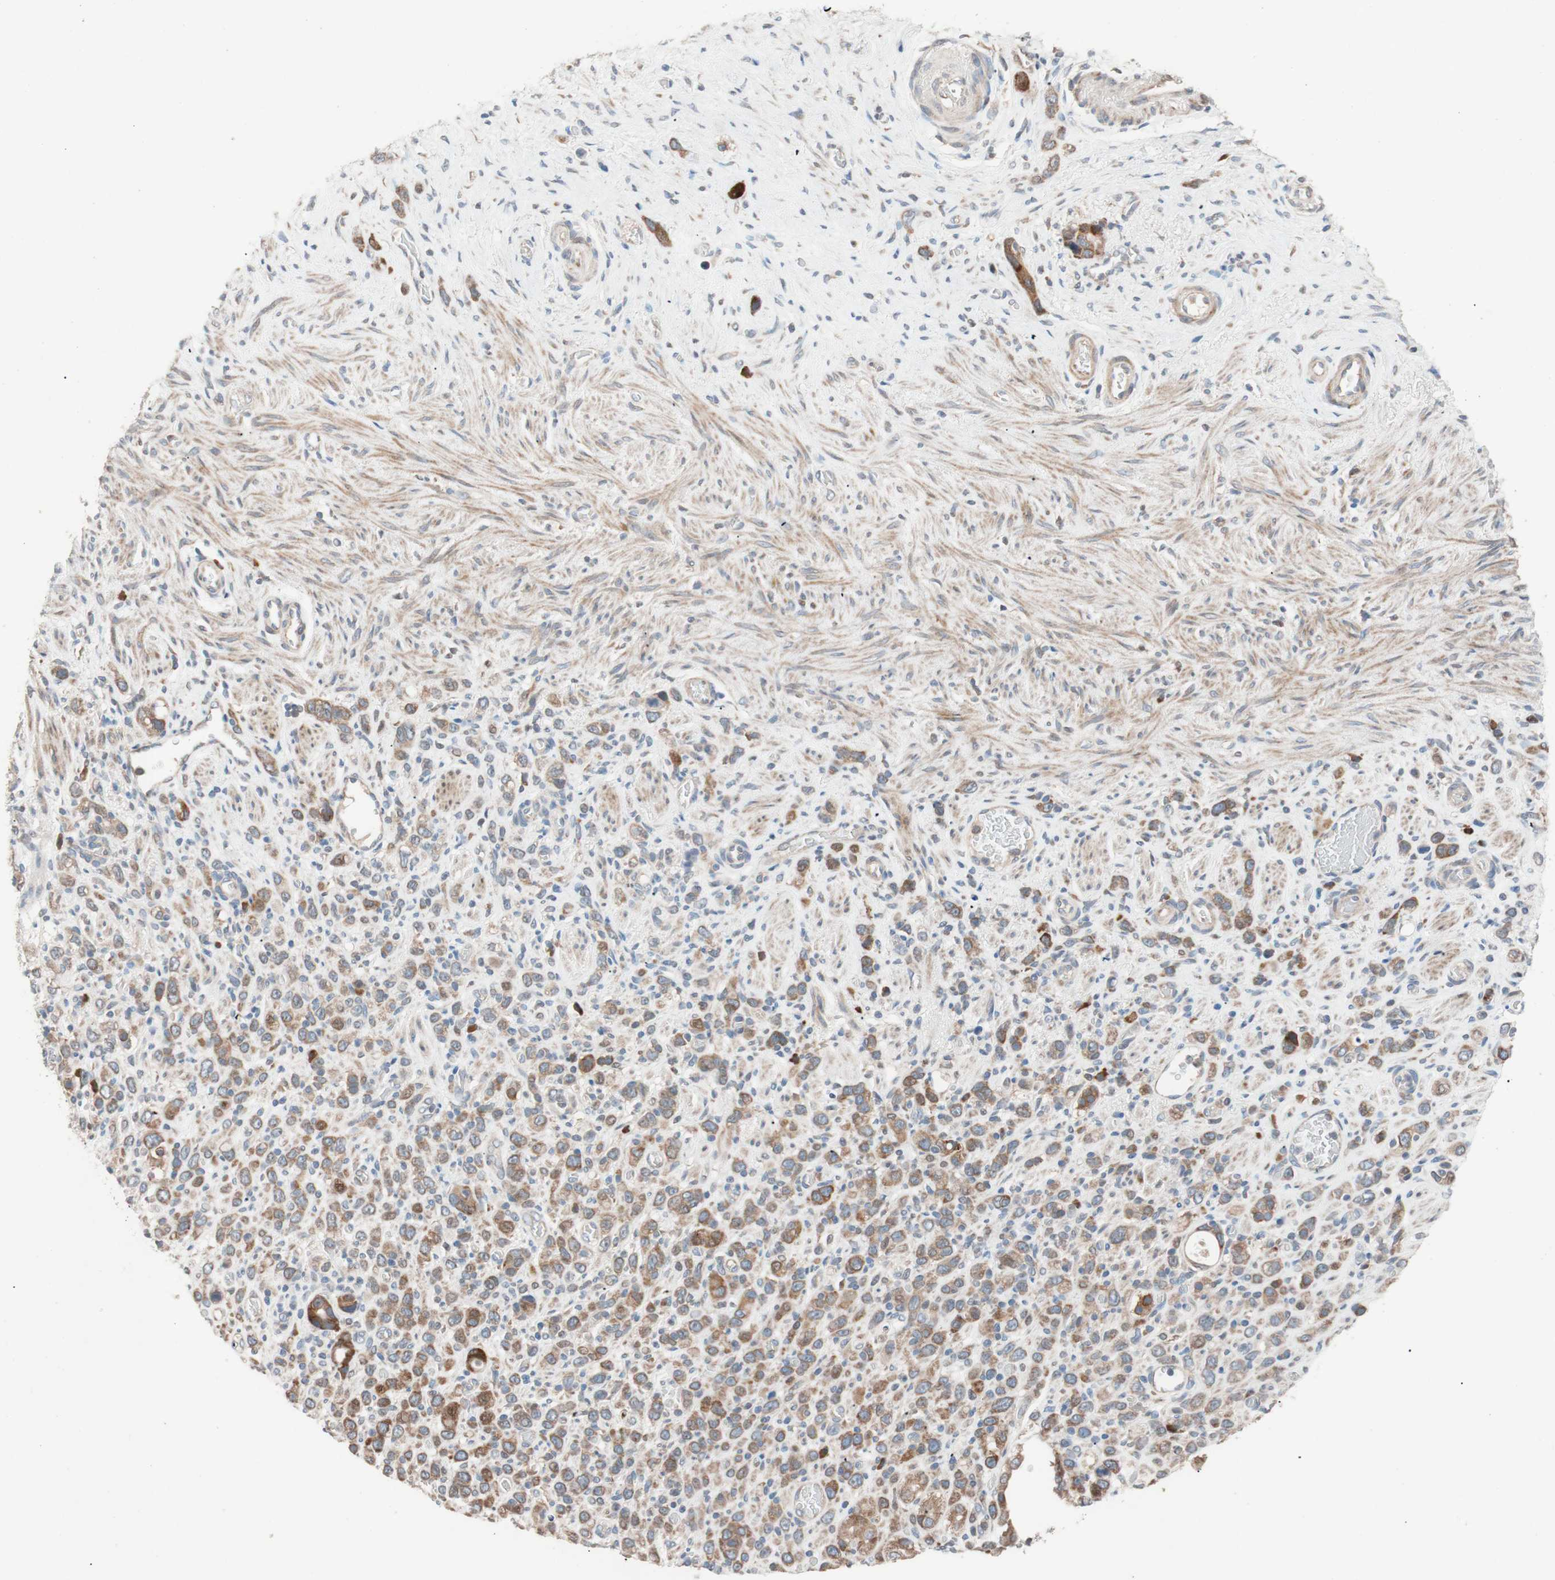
{"staining": {"intensity": "moderate", "quantity": ">75%", "location": "cytoplasmic/membranous"}, "tissue": "stomach cancer", "cell_type": "Tumor cells", "image_type": "cancer", "snomed": [{"axis": "morphology", "description": "Normal tissue, NOS"}, {"axis": "morphology", "description": "Adenocarcinoma, NOS"}, {"axis": "morphology", "description": "Adenocarcinoma, High grade"}, {"axis": "topography", "description": "Stomach, upper"}, {"axis": "topography", "description": "Stomach"}], "caption": "Protein staining of stomach adenocarcinoma tissue displays moderate cytoplasmic/membranous expression in about >75% of tumor cells. The staining is performed using DAB (3,3'-diaminobenzidine) brown chromogen to label protein expression. The nuclei are counter-stained blue using hematoxylin.", "gene": "FAAH", "patient": {"sex": "female", "age": 65}}